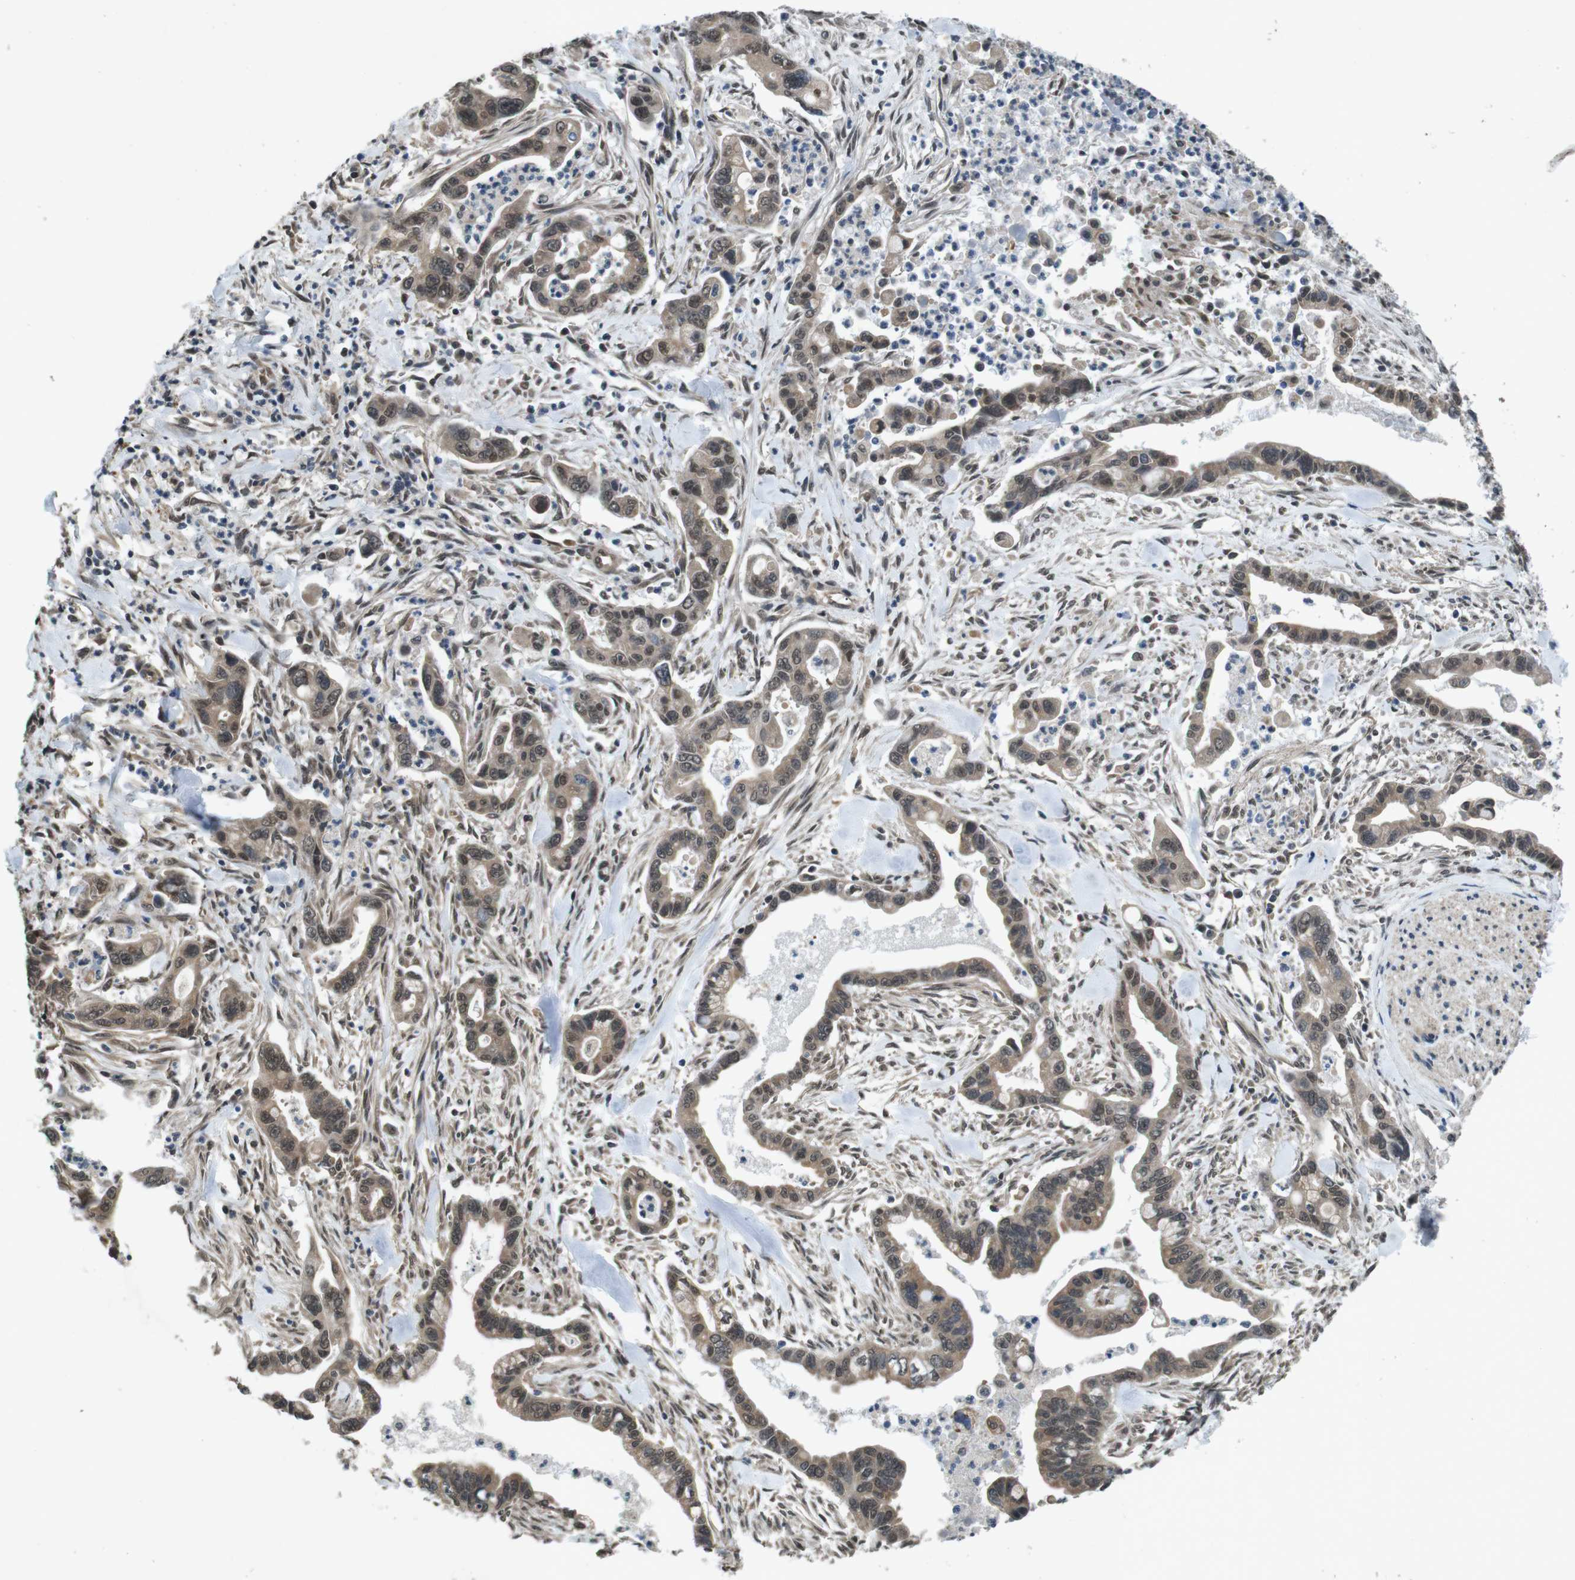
{"staining": {"intensity": "weak", "quantity": ">75%", "location": "cytoplasmic/membranous,nuclear"}, "tissue": "pancreatic cancer", "cell_type": "Tumor cells", "image_type": "cancer", "snomed": [{"axis": "morphology", "description": "Adenocarcinoma, NOS"}, {"axis": "topography", "description": "Pancreas"}], "caption": "Pancreatic cancer was stained to show a protein in brown. There is low levels of weak cytoplasmic/membranous and nuclear expression in approximately >75% of tumor cells. Using DAB (3,3'-diaminobenzidine) (brown) and hematoxylin (blue) stains, captured at high magnification using brightfield microscopy.", "gene": "SOCS1", "patient": {"sex": "male", "age": 70}}